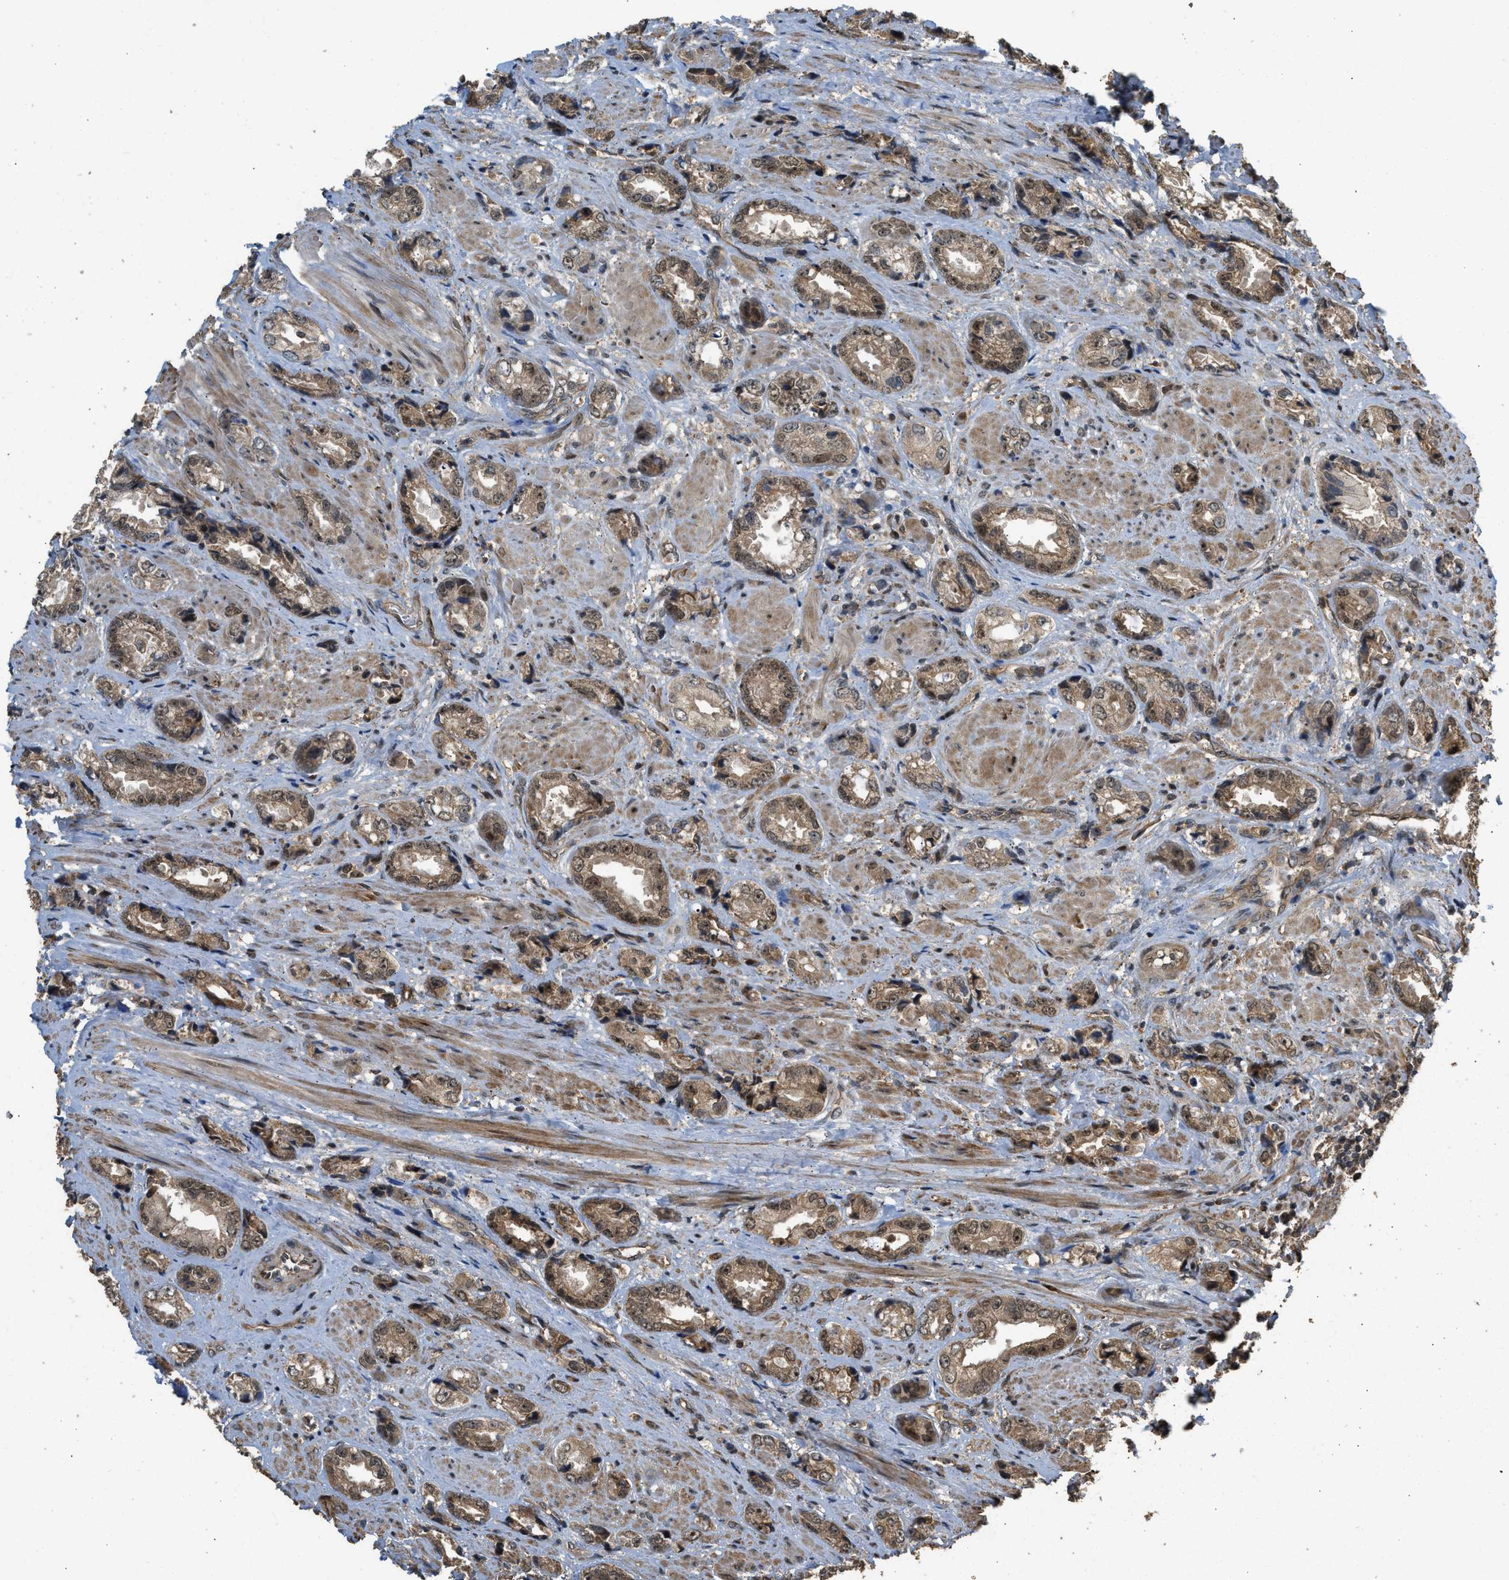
{"staining": {"intensity": "moderate", "quantity": ">75%", "location": "cytoplasmic/membranous,nuclear"}, "tissue": "prostate cancer", "cell_type": "Tumor cells", "image_type": "cancer", "snomed": [{"axis": "morphology", "description": "Adenocarcinoma, High grade"}, {"axis": "topography", "description": "Prostate"}], "caption": "Prostate cancer stained with DAB IHC reveals medium levels of moderate cytoplasmic/membranous and nuclear positivity in approximately >75% of tumor cells. The staining was performed using DAB (3,3'-diaminobenzidine), with brown indicating positive protein expression. Nuclei are stained blue with hematoxylin.", "gene": "GET1", "patient": {"sex": "male", "age": 61}}